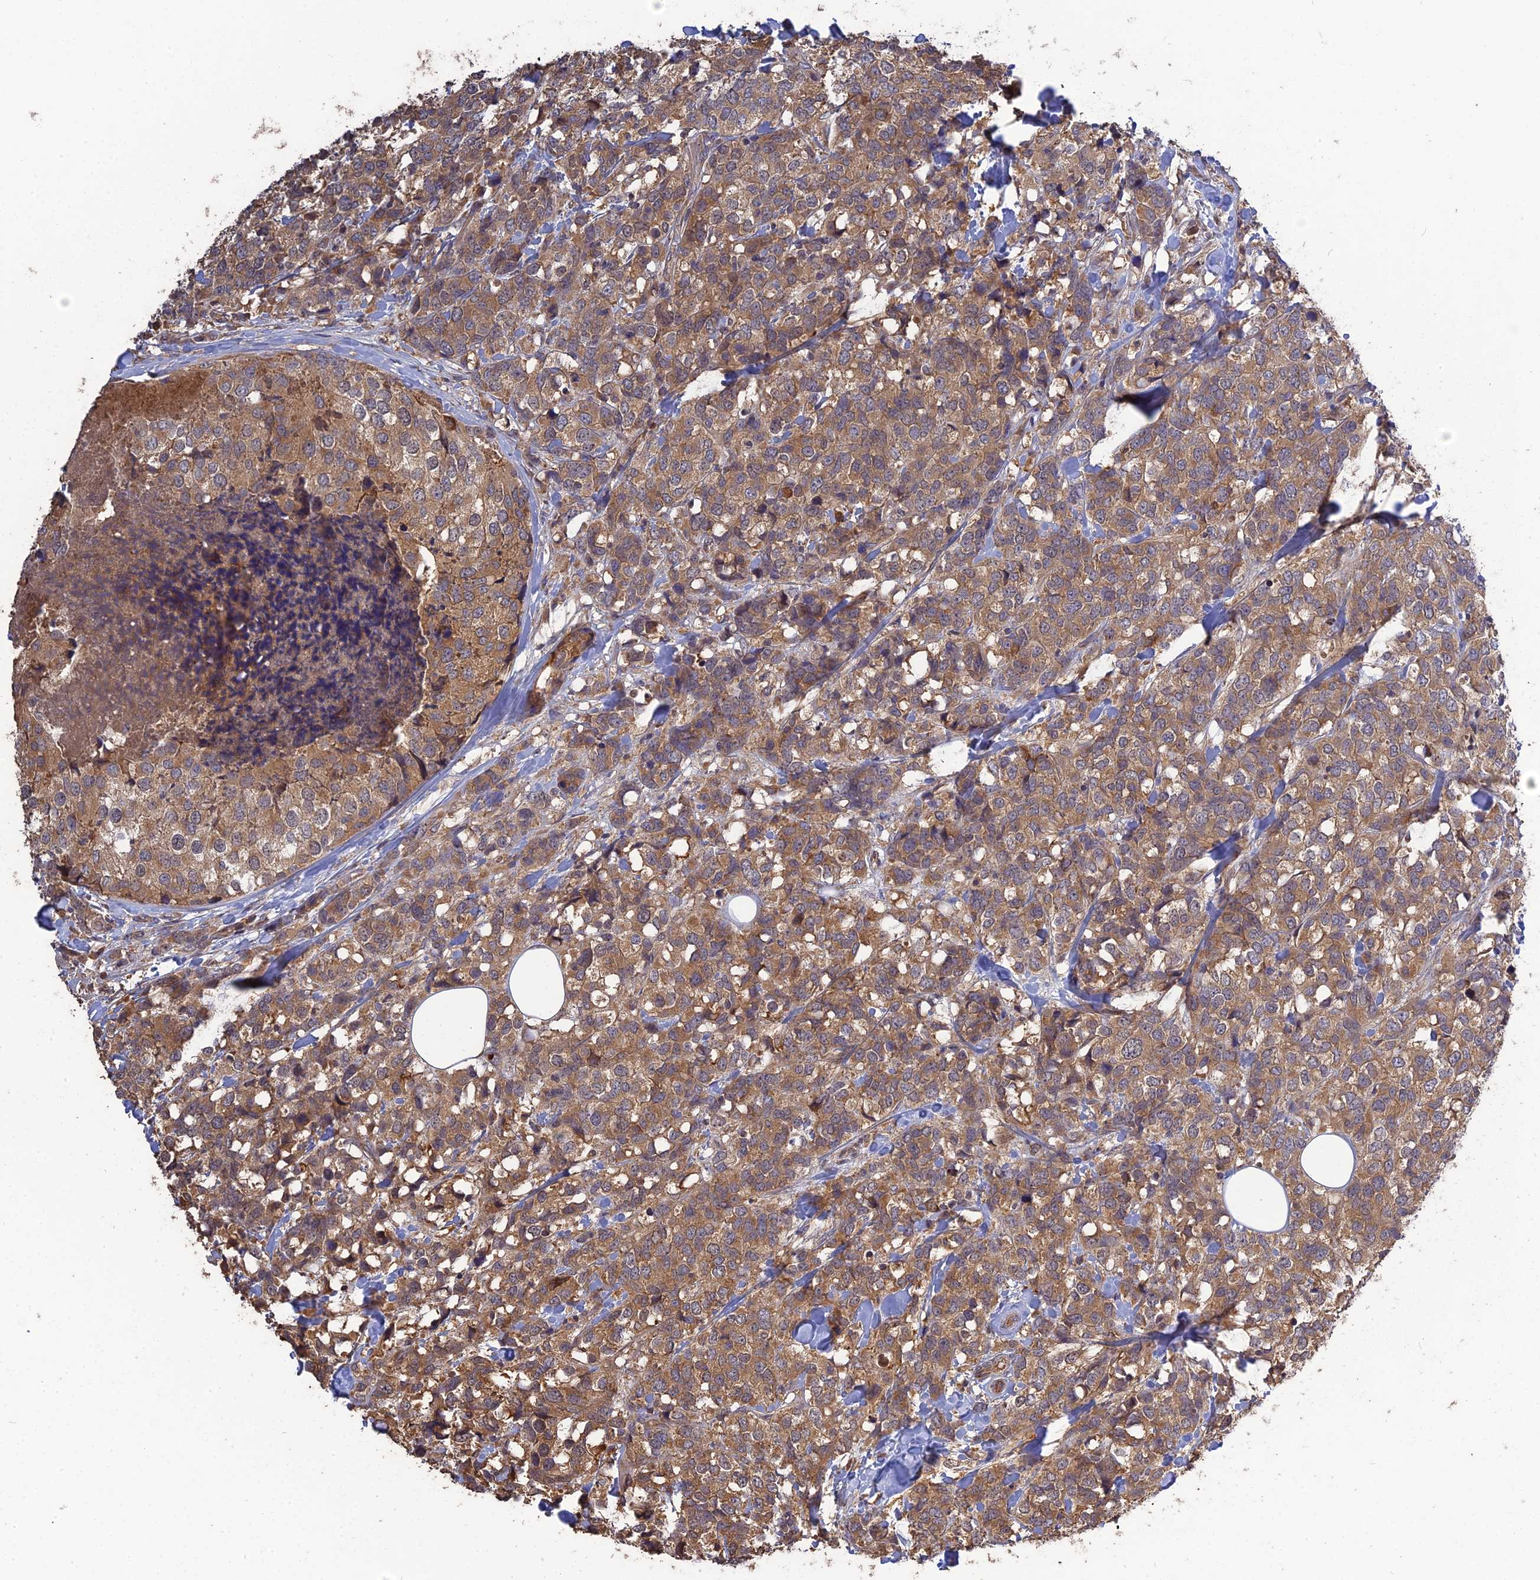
{"staining": {"intensity": "moderate", "quantity": ">75%", "location": "cytoplasmic/membranous"}, "tissue": "breast cancer", "cell_type": "Tumor cells", "image_type": "cancer", "snomed": [{"axis": "morphology", "description": "Lobular carcinoma"}, {"axis": "topography", "description": "Breast"}], "caption": "Tumor cells display medium levels of moderate cytoplasmic/membranous staining in about >75% of cells in lobular carcinoma (breast).", "gene": "ARHGAP40", "patient": {"sex": "female", "age": 59}}